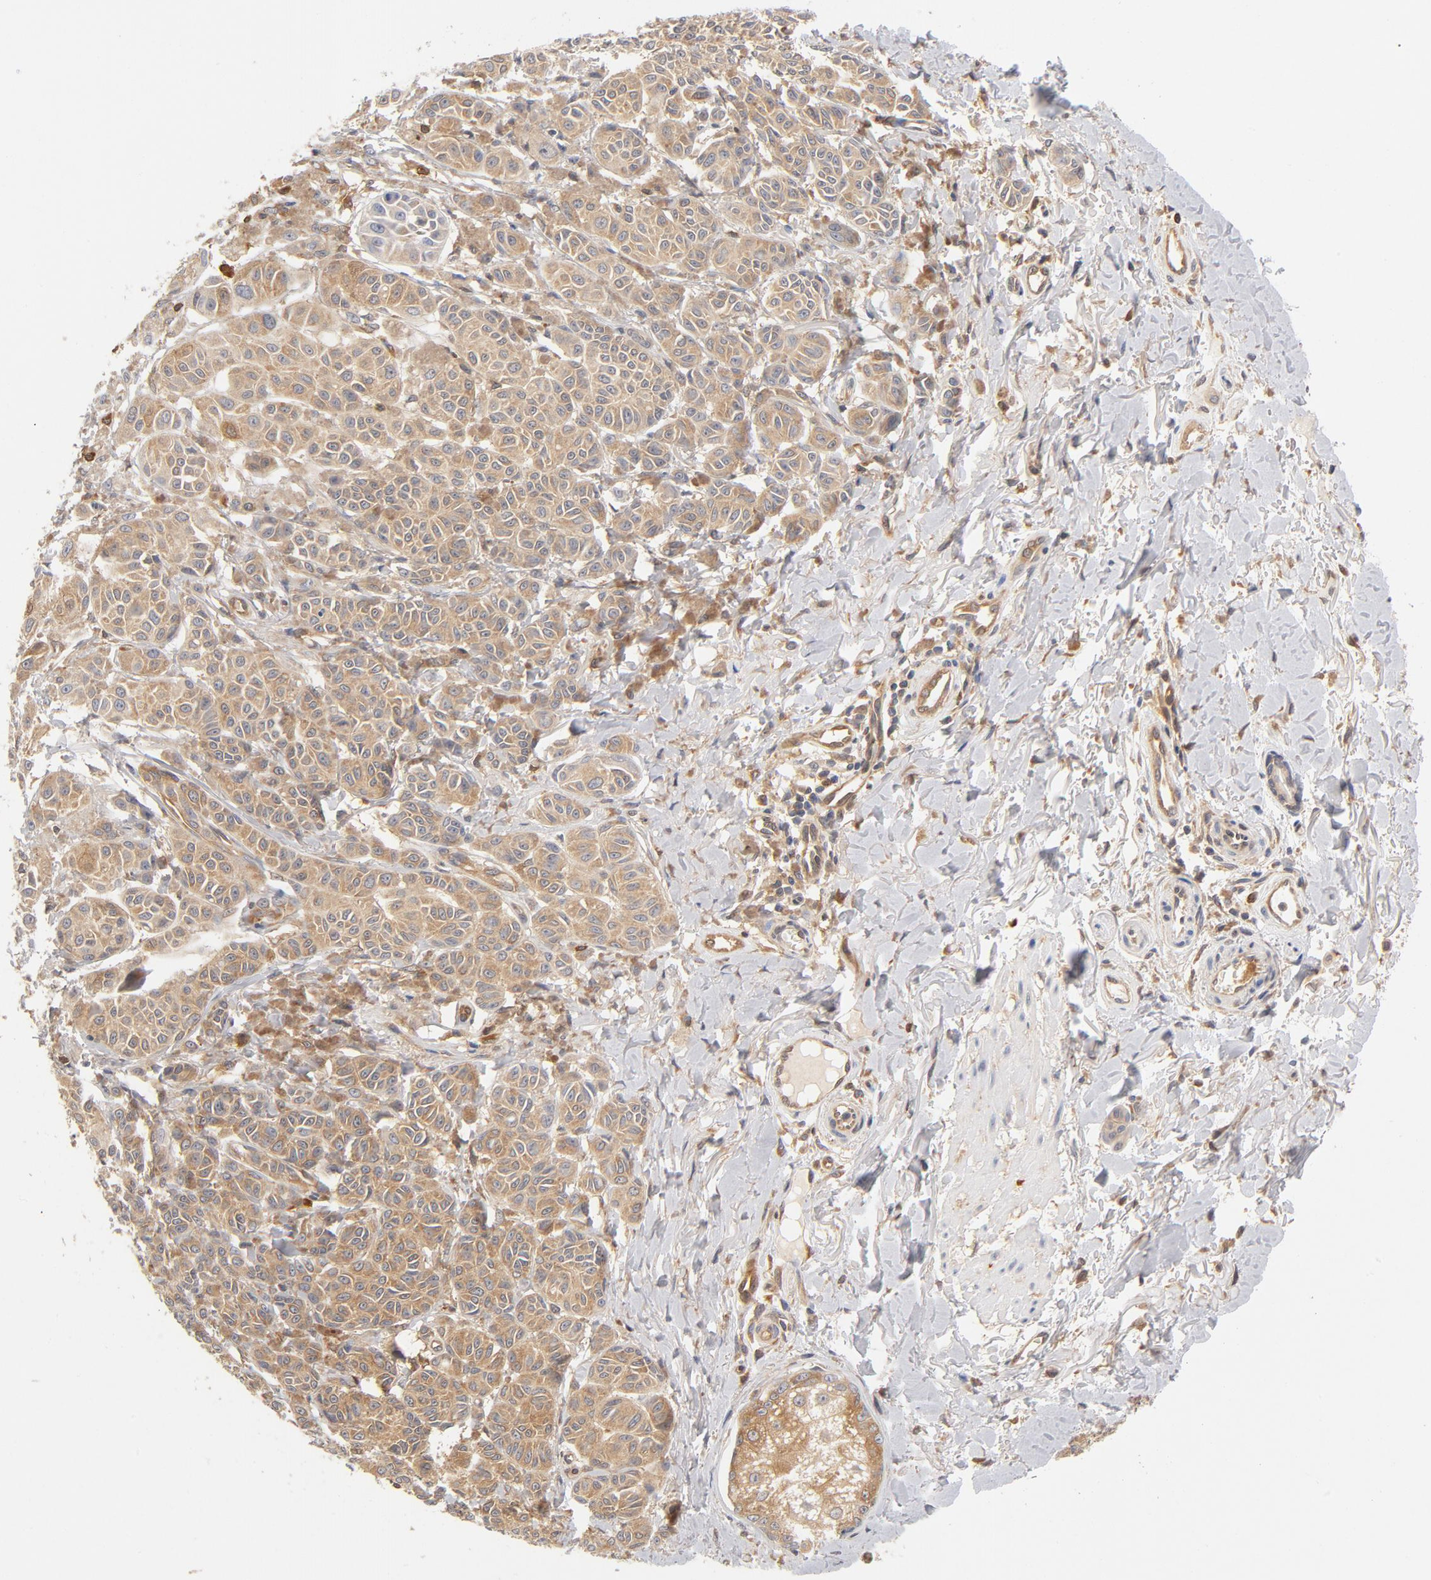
{"staining": {"intensity": "weak", "quantity": ">75%", "location": "cytoplasmic/membranous"}, "tissue": "melanoma", "cell_type": "Tumor cells", "image_type": "cancer", "snomed": [{"axis": "morphology", "description": "Malignant melanoma, NOS"}, {"axis": "topography", "description": "Skin"}], "caption": "The image exhibits staining of melanoma, revealing weak cytoplasmic/membranous protein expression (brown color) within tumor cells.", "gene": "ASMTL", "patient": {"sex": "male", "age": 76}}